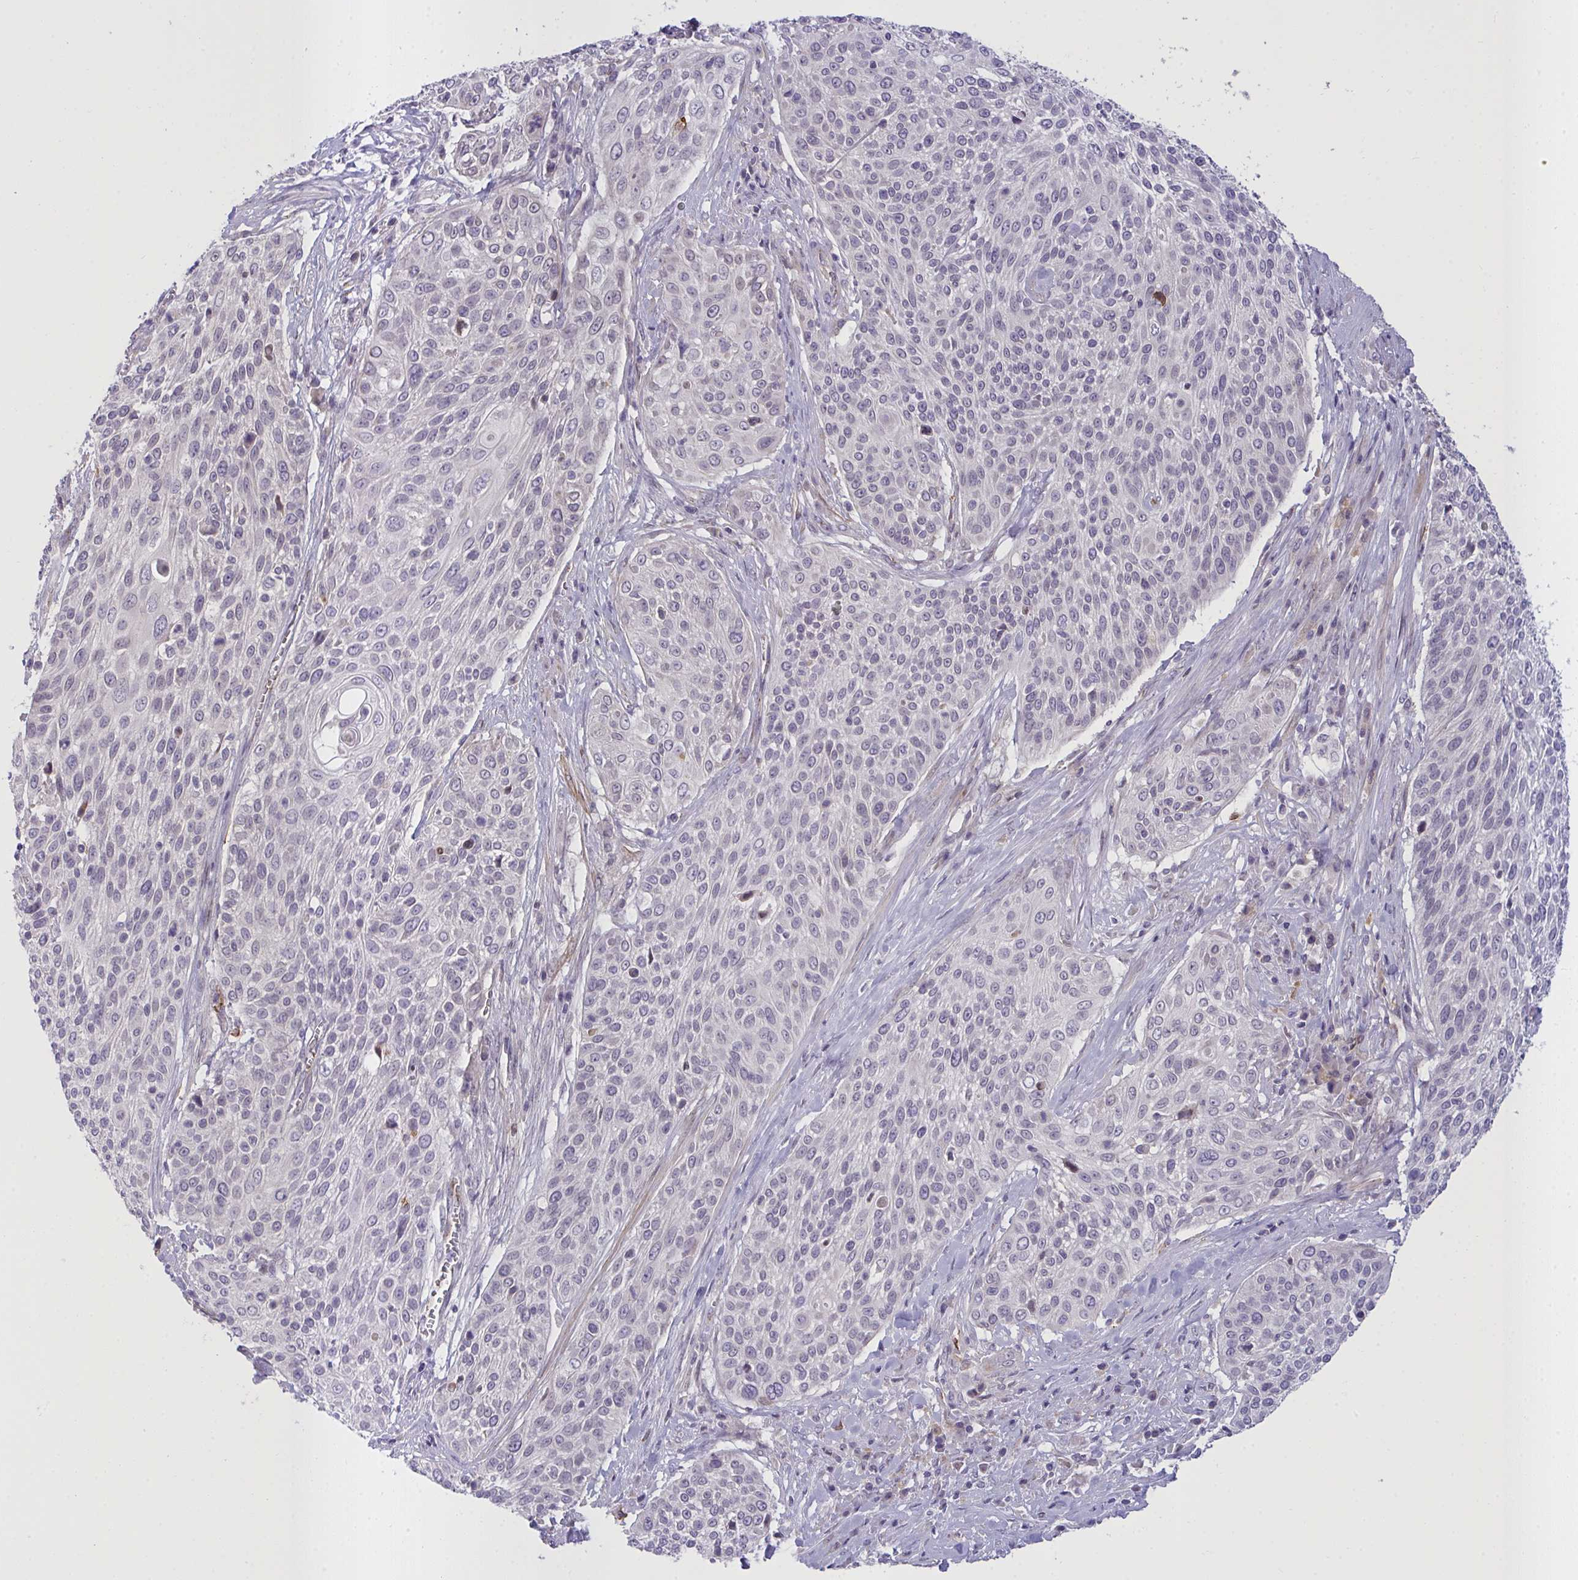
{"staining": {"intensity": "negative", "quantity": "none", "location": "none"}, "tissue": "cervical cancer", "cell_type": "Tumor cells", "image_type": "cancer", "snomed": [{"axis": "morphology", "description": "Squamous cell carcinoma, NOS"}, {"axis": "topography", "description": "Cervix"}], "caption": "High power microscopy image of an IHC image of squamous cell carcinoma (cervical), revealing no significant positivity in tumor cells.", "gene": "SEMA6B", "patient": {"sex": "female", "age": 31}}